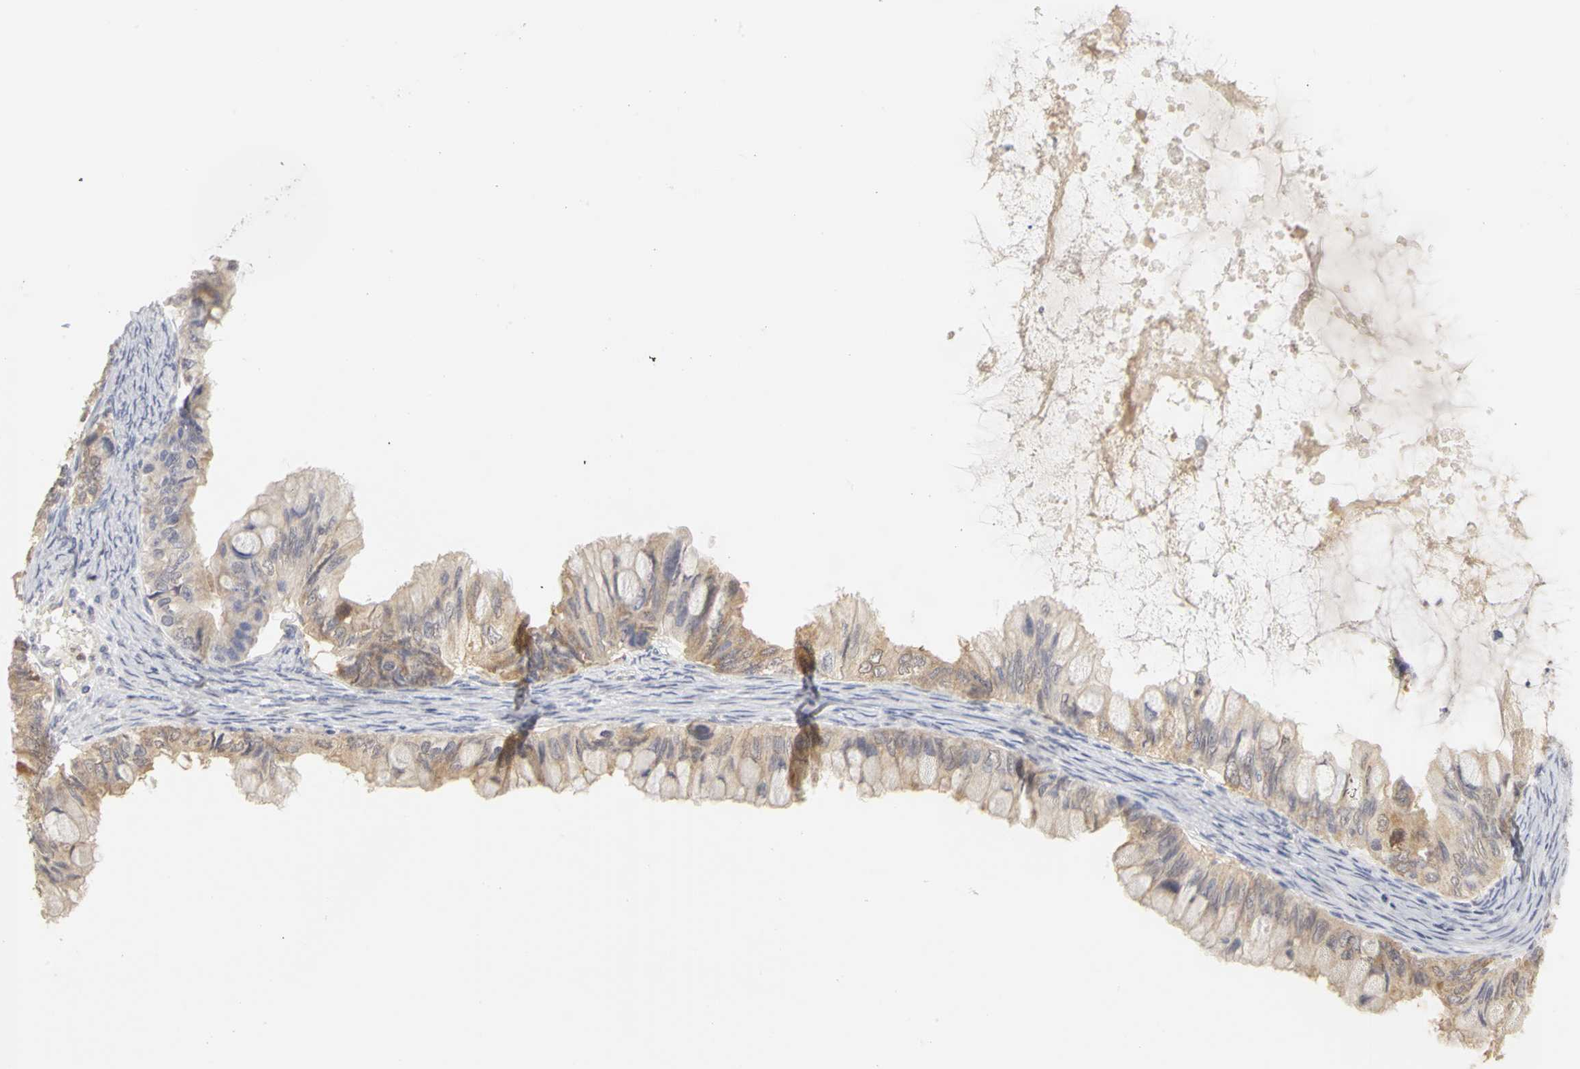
{"staining": {"intensity": "weak", "quantity": ">75%", "location": "cytoplasmic/membranous"}, "tissue": "ovarian cancer", "cell_type": "Tumor cells", "image_type": "cancer", "snomed": [{"axis": "morphology", "description": "Cystadenocarcinoma, mucinous, NOS"}, {"axis": "topography", "description": "Ovary"}], "caption": "Immunohistochemistry image of human ovarian cancer stained for a protein (brown), which displays low levels of weak cytoplasmic/membranous expression in about >75% of tumor cells.", "gene": "IRAK1", "patient": {"sex": "female", "age": 80}}